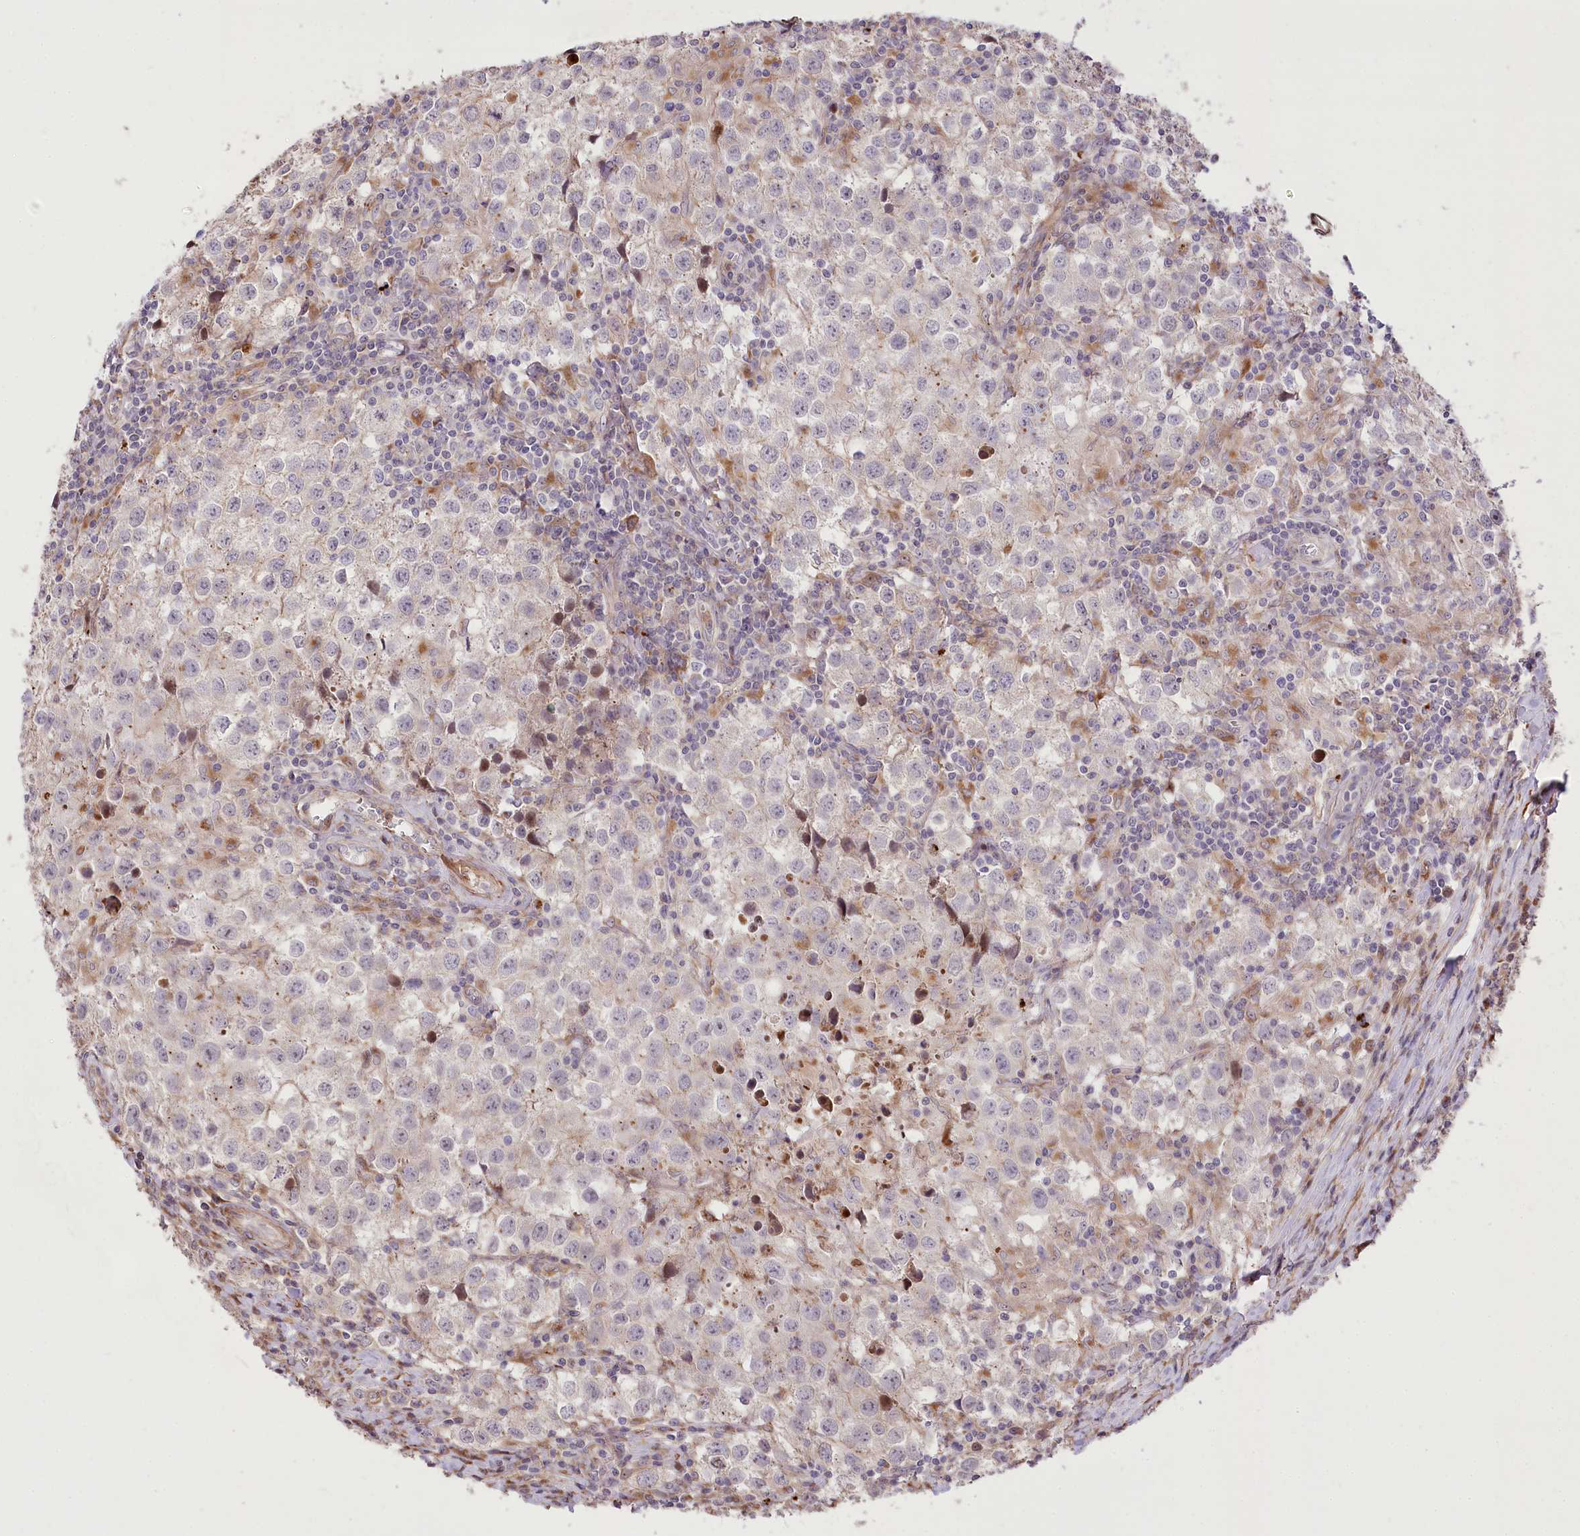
{"staining": {"intensity": "weak", "quantity": "<25%", "location": "cytoplasmic/membranous"}, "tissue": "testis cancer", "cell_type": "Tumor cells", "image_type": "cancer", "snomed": [{"axis": "morphology", "description": "Seminoma, NOS"}, {"axis": "morphology", "description": "Carcinoma, Embryonal, NOS"}, {"axis": "topography", "description": "Testis"}], "caption": "DAB immunohistochemical staining of testis embryonal carcinoma shows no significant staining in tumor cells.", "gene": "RNF24", "patient": {"sex": "male", "age": 43}}